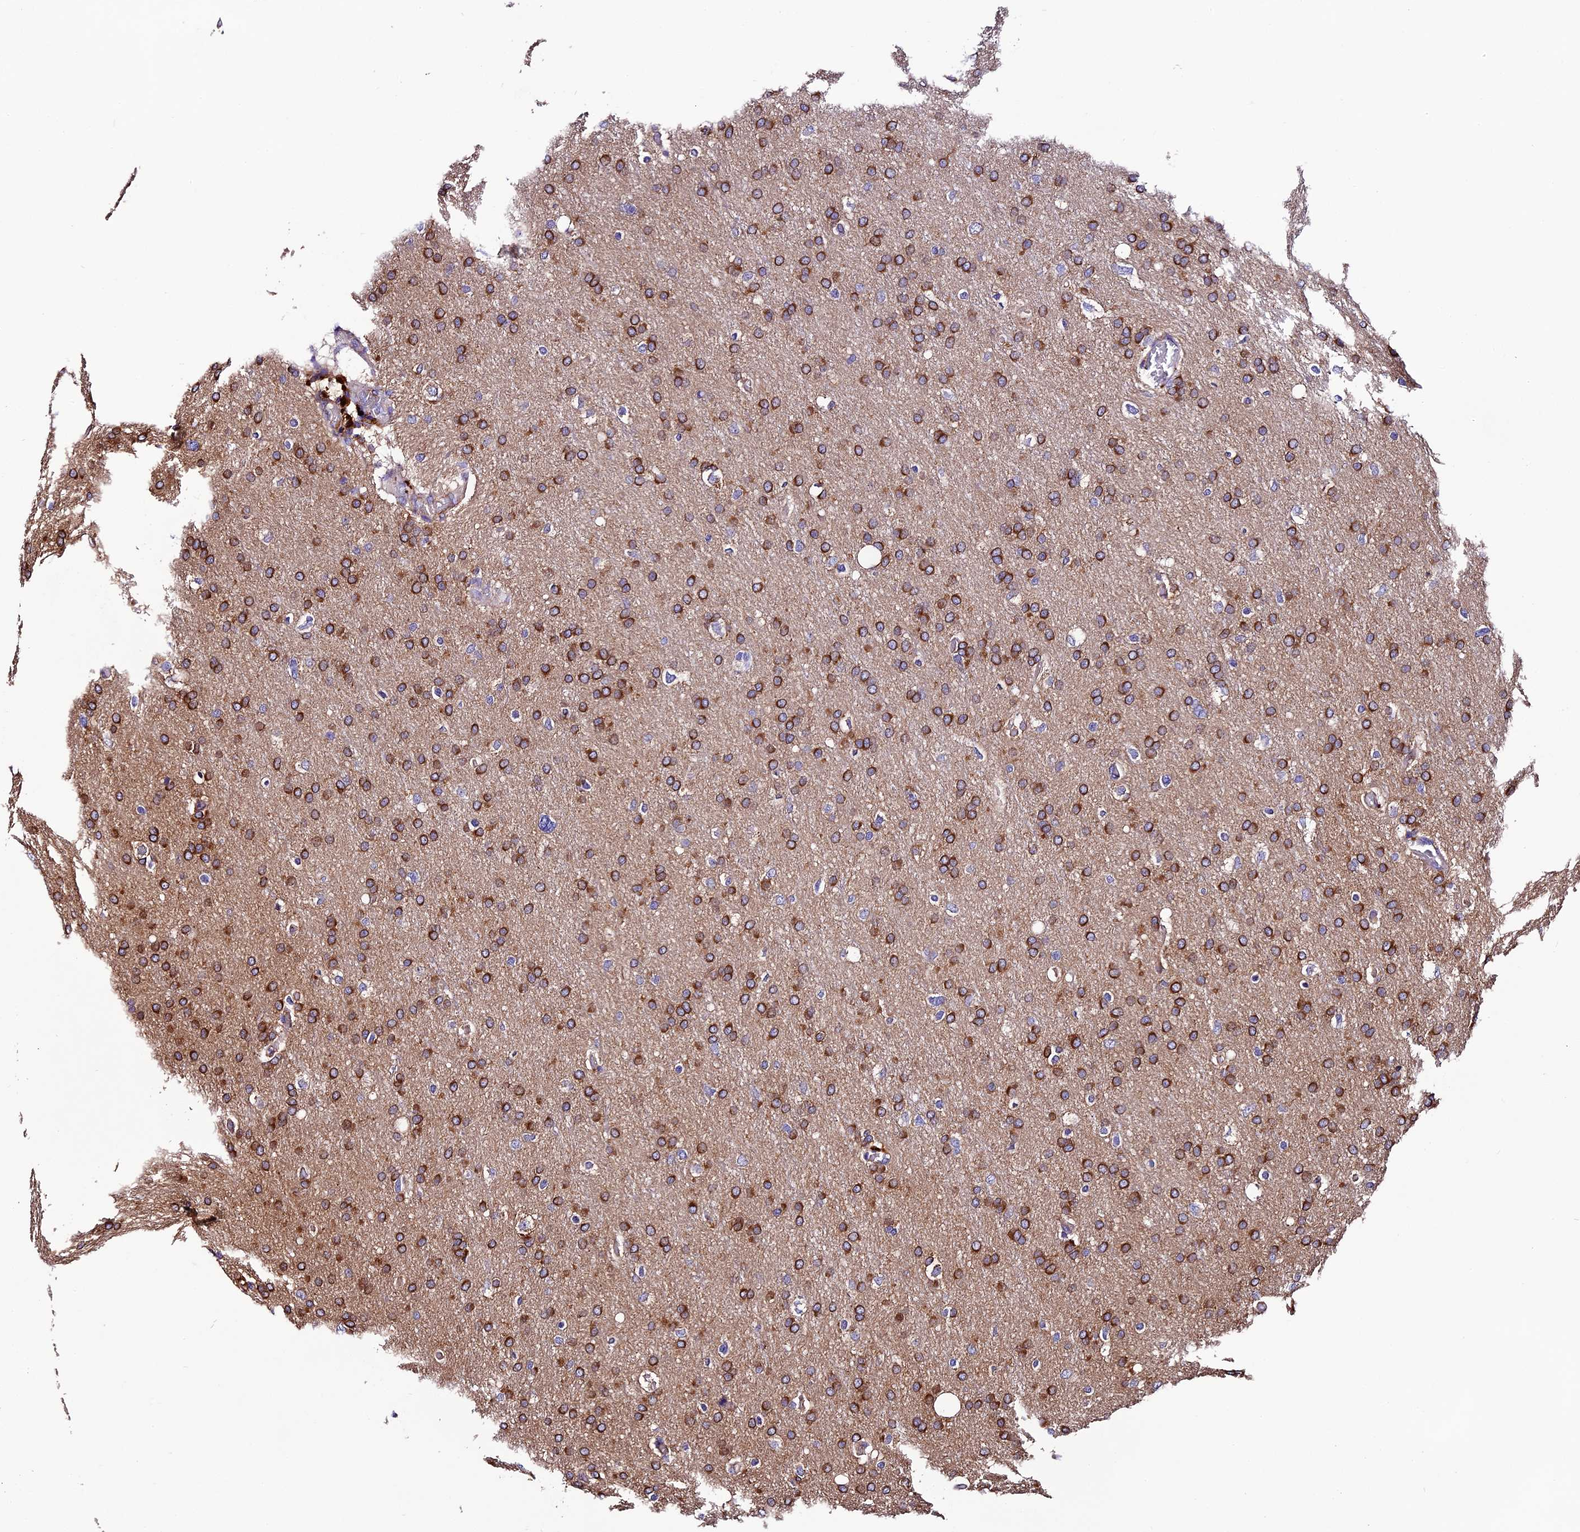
{"staining": {"intensity": "strong", "quantity": ">75%", "location": "cytoplasmic/membranous"}, "tissue": "glioma", "cell_type": "Tumor cells", "image_type": "cancer", "snomed": [{"axis": "morphology", "description": "Glioma, malignant, High grade"}, {"axis": "topography", "description": "Cerebral cortex"}], "caption": "High-power microscopy captured an immunohistochemistry (IHC) micrograph of glioma, revealing strong cytoplasmic/membranous staining in about >75% of tumor cells. (DAB (3,3'-diaminobenzidine) IHC with brightfield microscopy, high magnification).", "gene": "CLN5", "patient": {"sex": "female", "age": 36}}